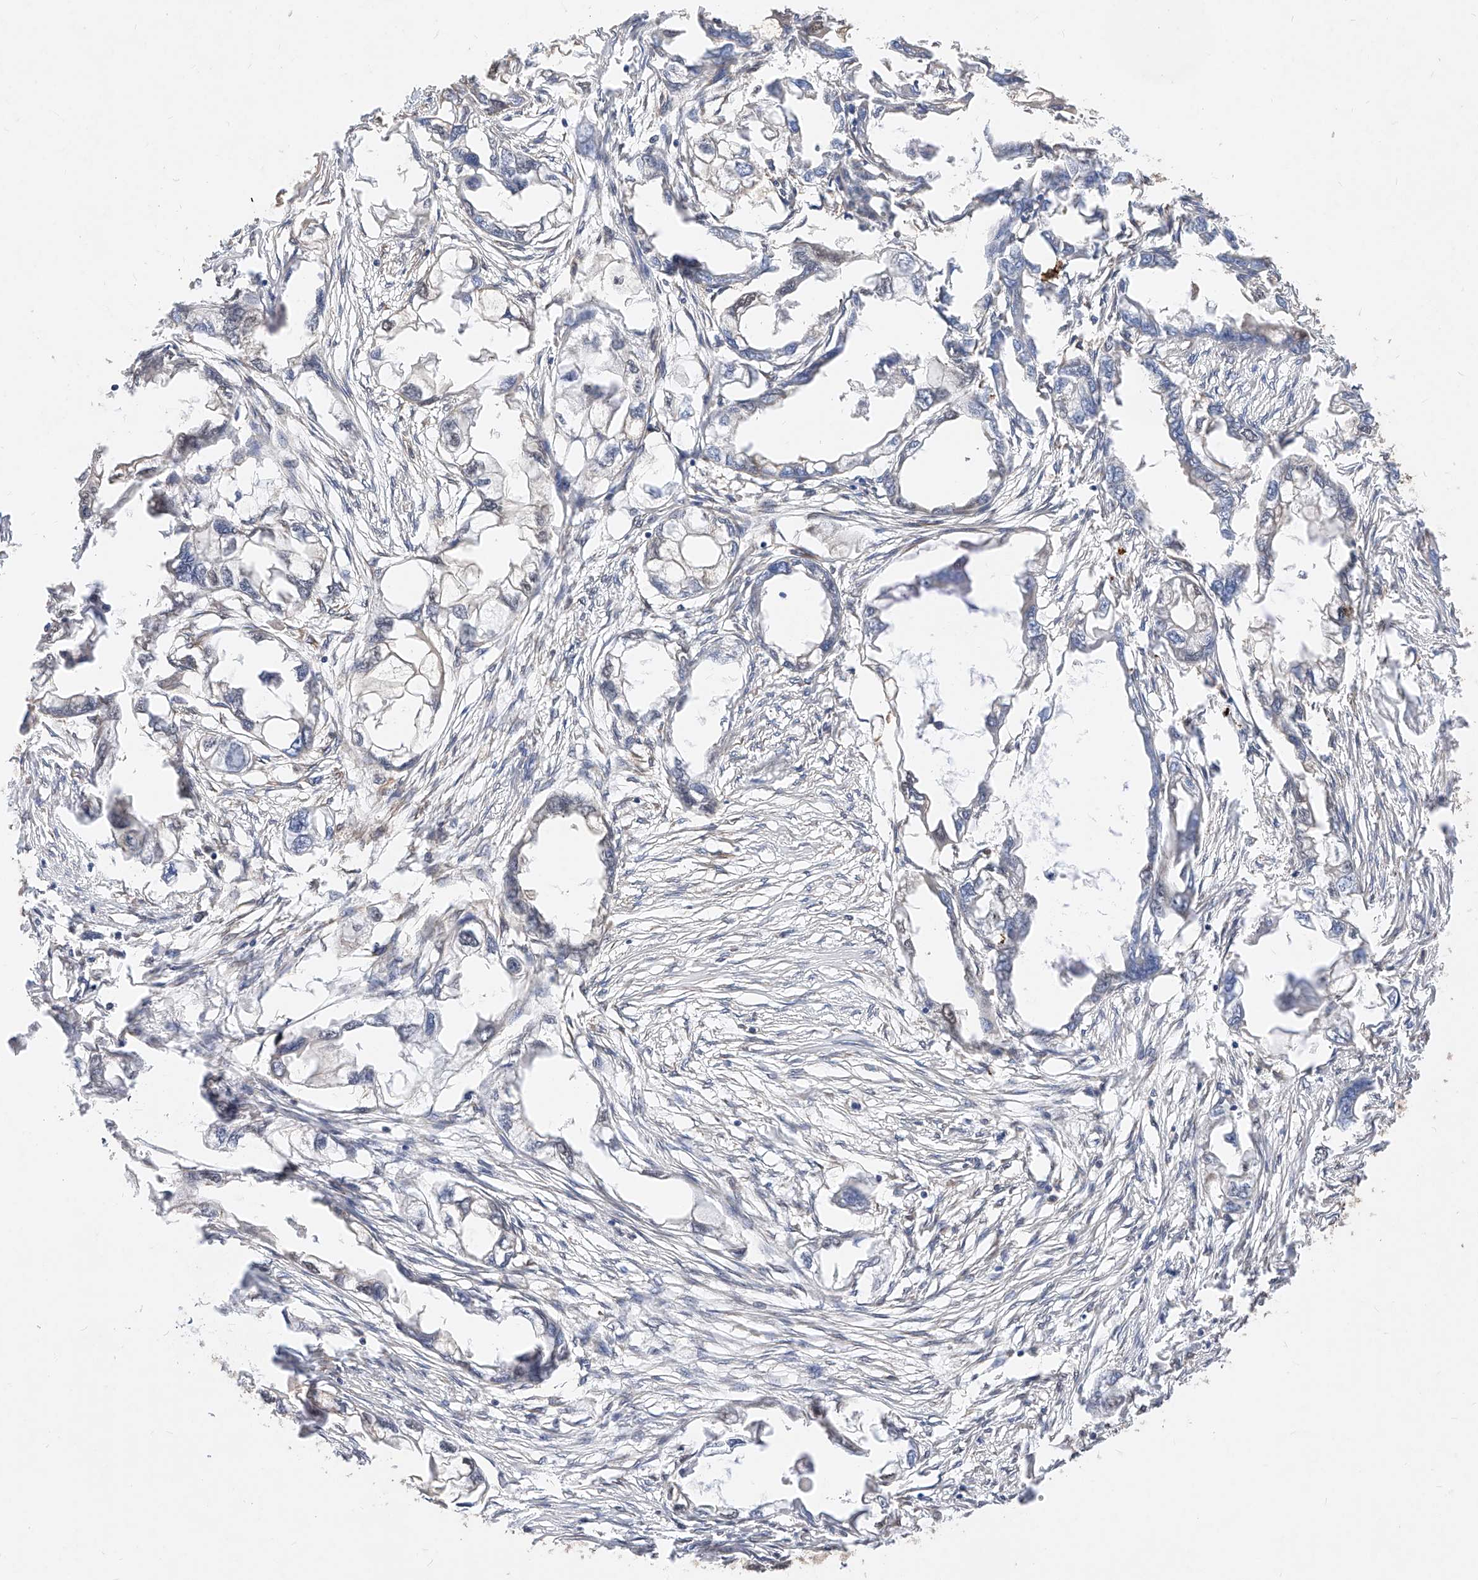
{"staining": {"intensity": "negative", "quantity": "none", "location": "none"}, "tissue": "endometrial cancer", "cell_type": "Tumor cells", "image_type": "cancer", "snomed": [{"axis": "morphology", "description": "Adenocarcinoma, NOS"}, {"axis": "morphology", "description": "Adenocarcinoma, metastatic, NOS"}, {"axis": "topography", "description": "Adipose tissue"}, {"axis": "topography", "description": "Endometrium"}], "caption": "Human endometrial cancer stained for a protein using IHC demonstrates no staining in tumor cells.", "gene": "ZSCAN4", "patient": {"sex": "female", "age": 67}}